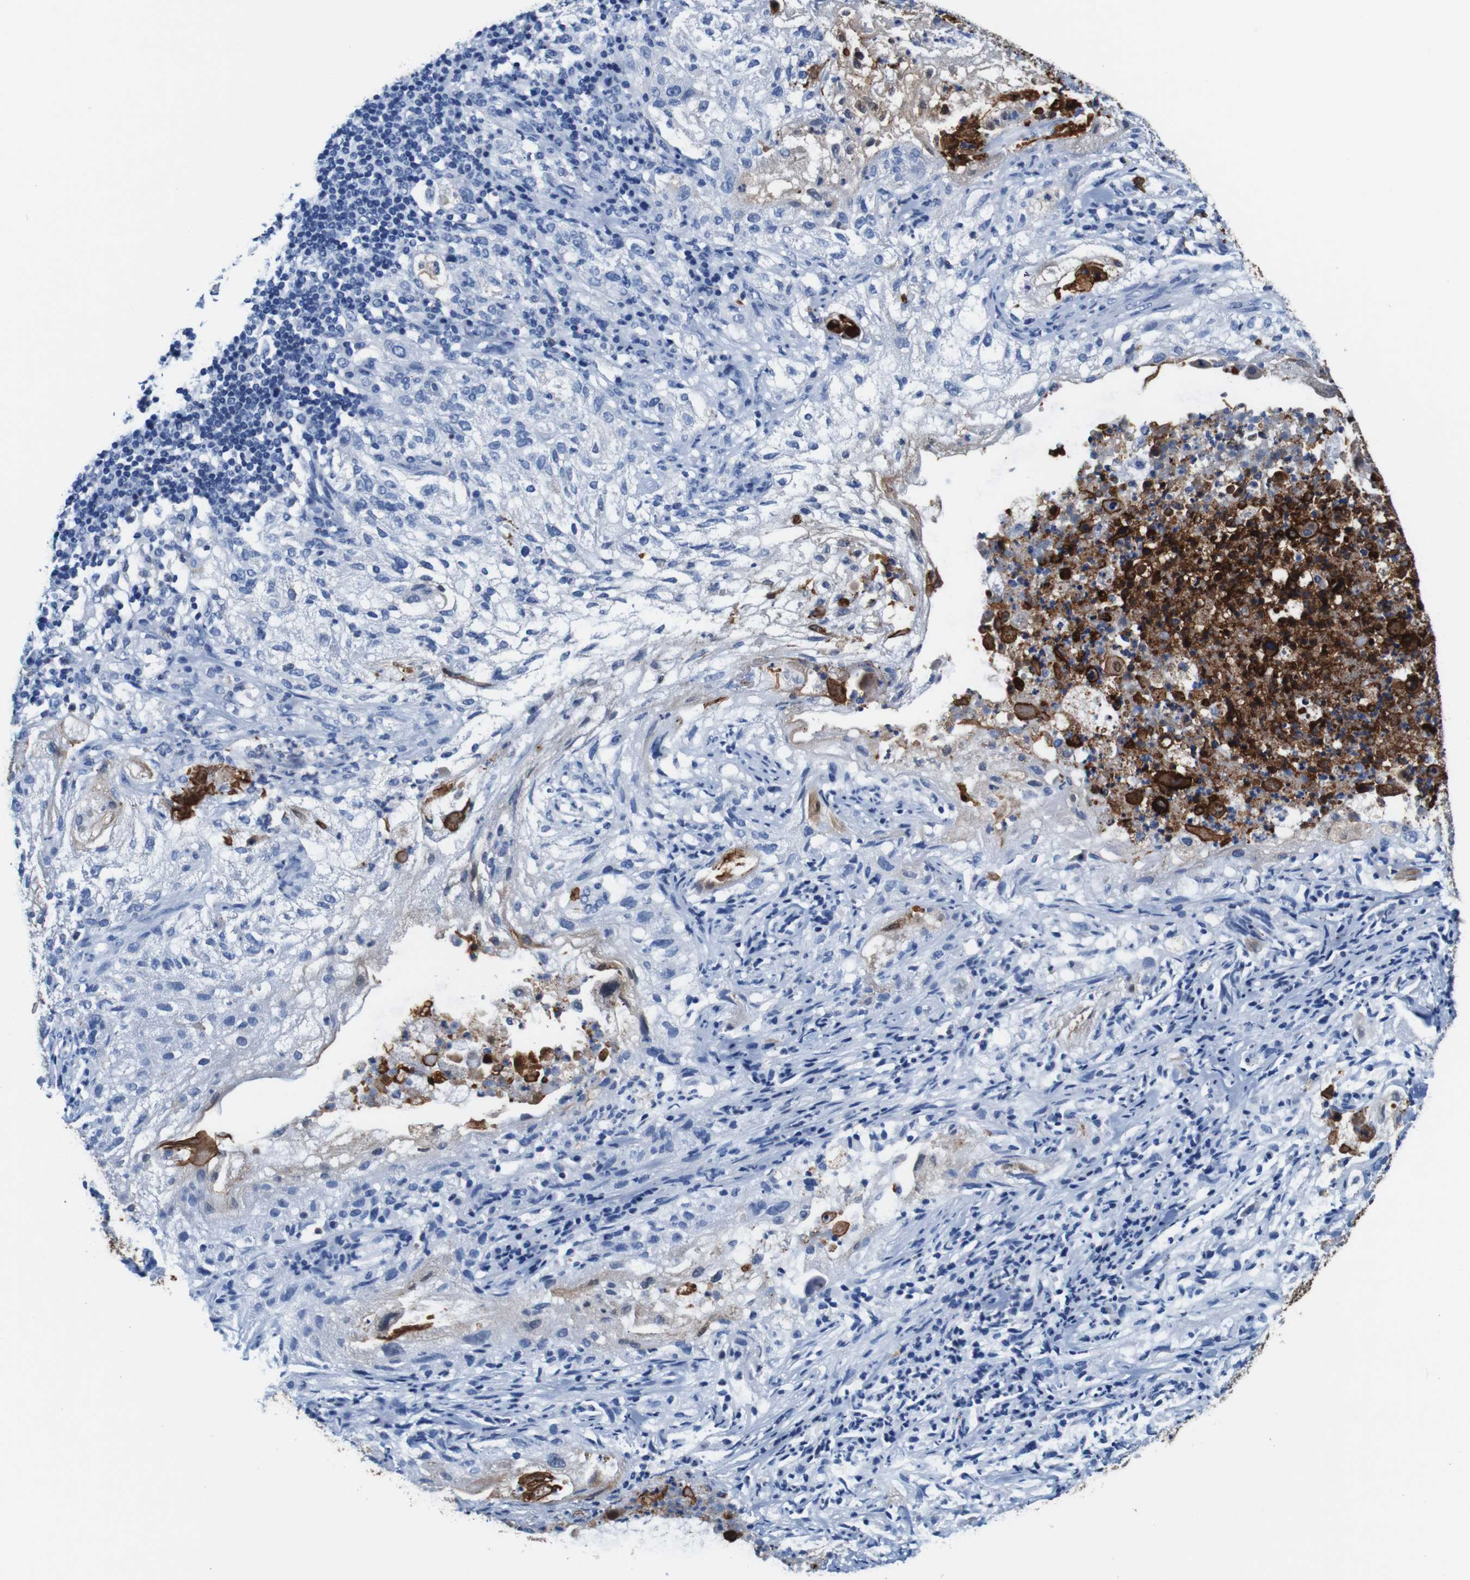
{"staining": {"intensity": "strong", "quantity": "25%-75%", "location": "cytoplasmic/membranous"}, "tissue": "lung cancer", "cell_type": "Tumor cells", "image_type": "cancer", "snomed": [{"axis": "morphology", "description": "Inflammation, NOS"}, {"axis": "morphology", "description": "Squamous cell carcinoma, NOS"}, {"axis": "topography", "description": "Lymph node"}, {"axis": "topography", "description": "Soft tissue"}, {"axis": "topography", "description": "Lung"}], "caption": "Protein expression analysis of lung squamous cell carcinoma displays strong cytoplasmic/membranous expression in approximately 25%-75% of tumor cells.", "gene": "ANXA1", "patient": {"sex": "male", "age": 66}}